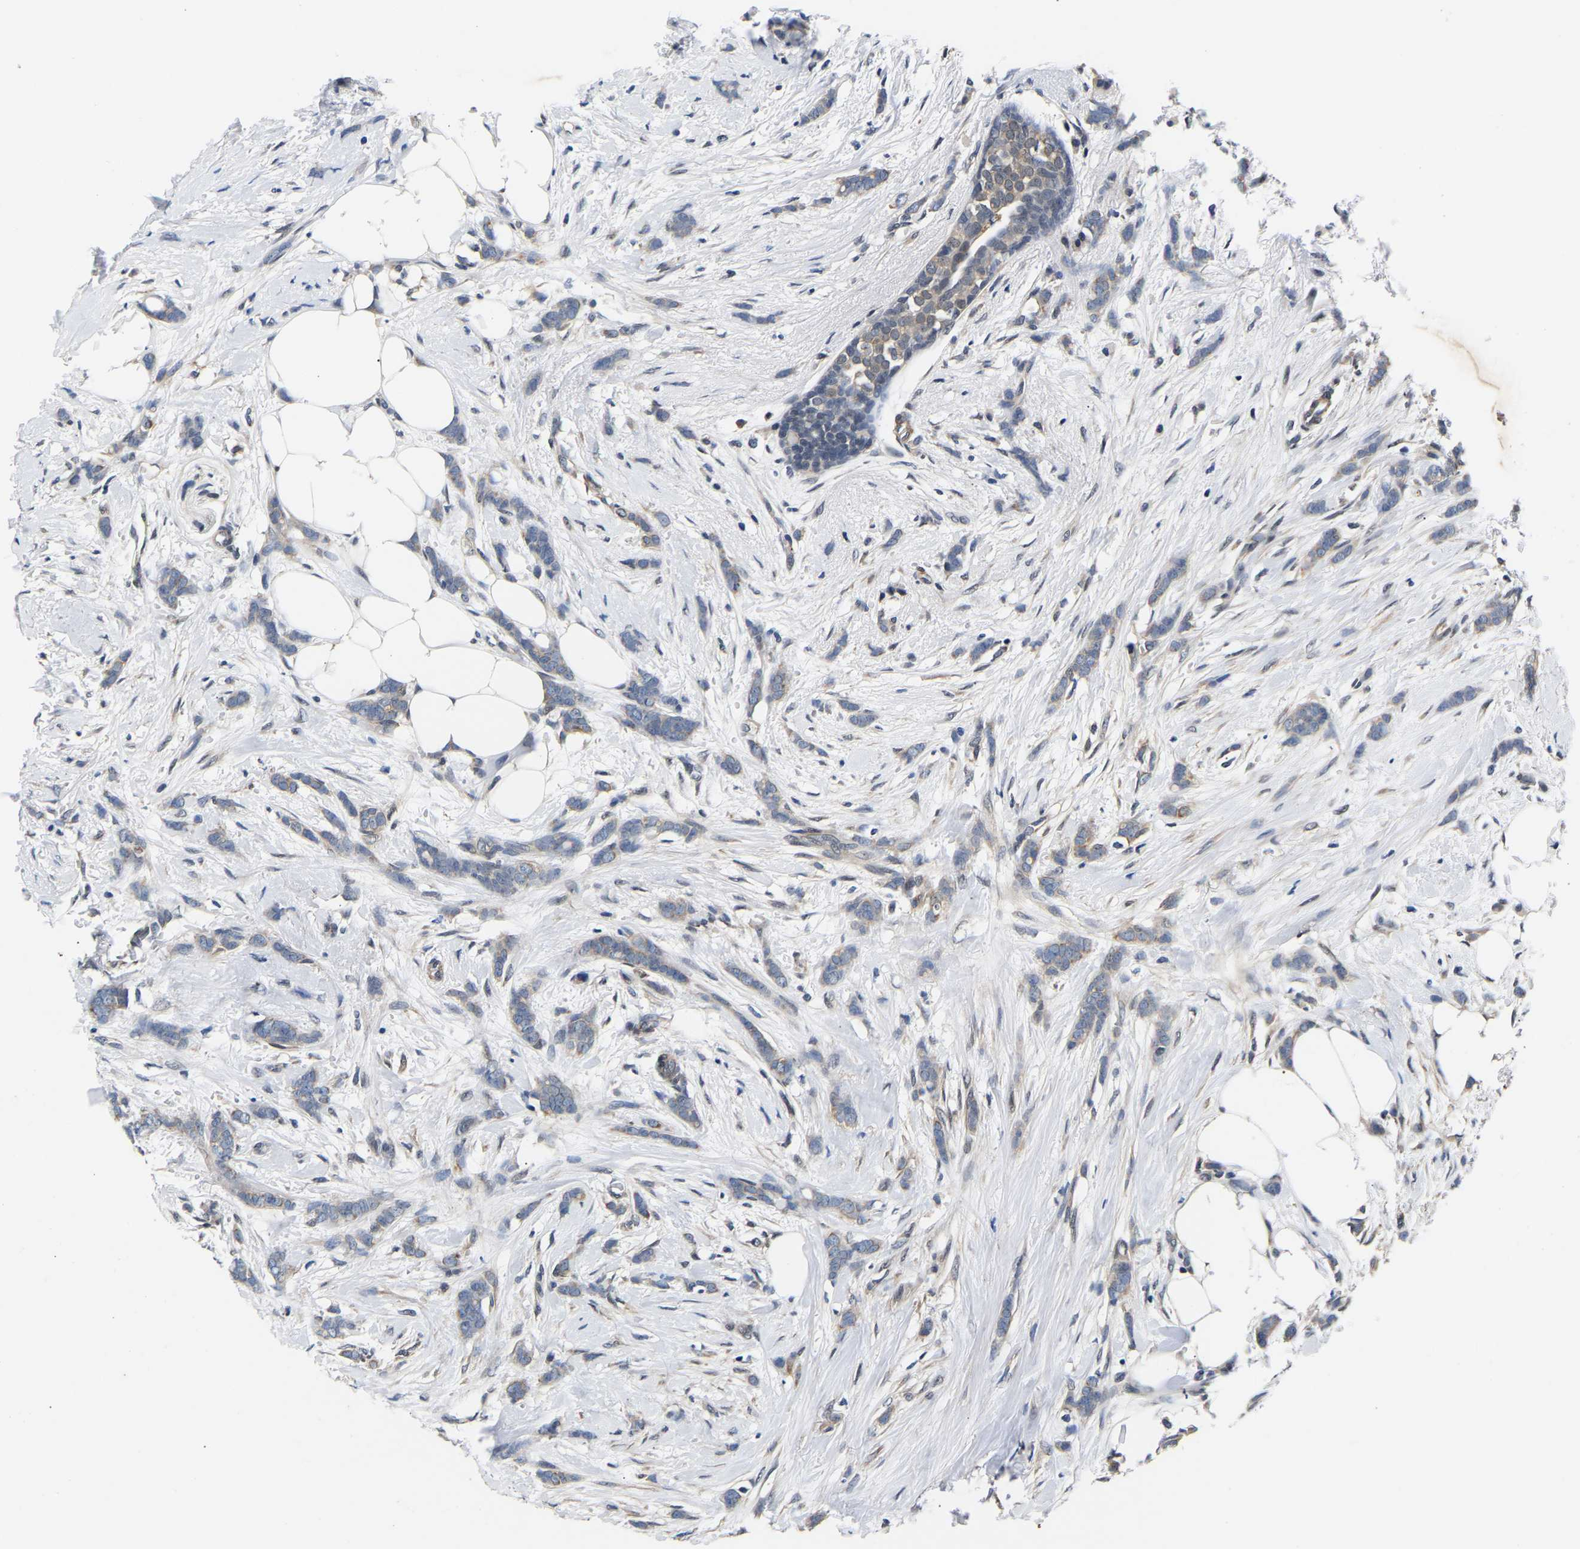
{"staining": {"intensity": "weak", "quantity": "<25%", "location": "cytoplasmic/membranous"}, "tissue": "breast cancer", "cell_type": "Tumor cells", "image_type": "cancer", "snomed": [{"axis": "morphology", "description": "Lobular carcinoma, in situ"}, {"axis": "morphology", "description": "Lobular carcinoma"}, {"axis": "topography", "description": "Breast"}], "caption": "An immunohistochemistry photomicrograph of breast cancer (lobular carcinoma in situ) is shown. There is no staining in tumor cells of breast cancer (lobular carcinoma in situ). Nuclei are stained in blue.", "gene": "METTL16", "patient": {"sex": "female", "age": 41}}